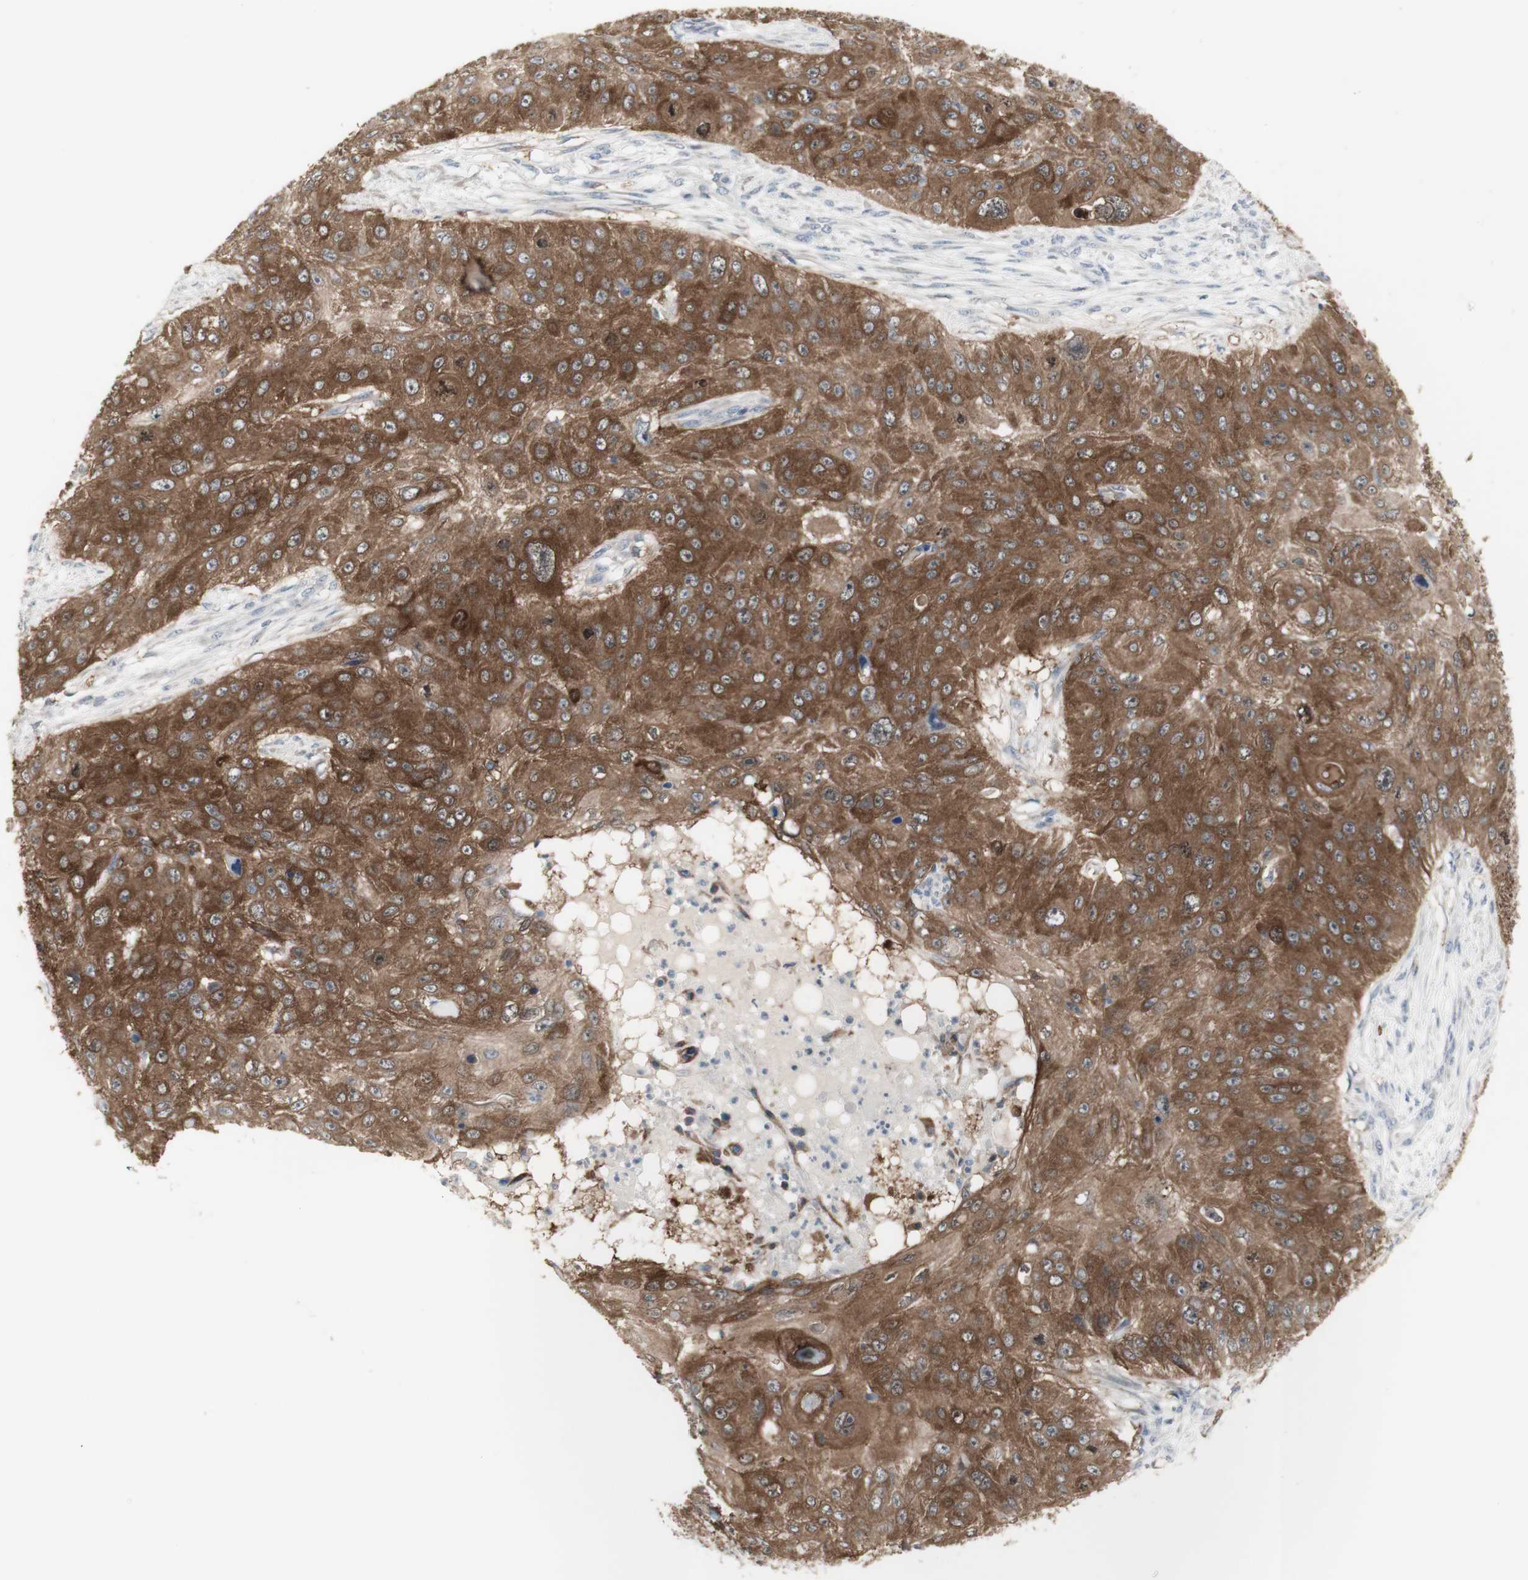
{"staining": {"intensity": "strong", "quantity": ">75%", "location": "cytoplasmic/membranous"}, "tissue": "skin cancer", "cell_type": "Tumor cells", "image_type": "cancer", "snomed": [{"axis": "morphology", "description": "Squamous cell carcinoma, NOS"}, {"axis": "topography", "description": "Skin"}], "caption": "This is a histology image of immunohistochemistry (IHC) staining of skin cancer, which shows strong staining in the cytoplasmic/membranous of tumor cells.", "gene": "C1orf116", "patient": {"sex": "female", "age": 80}}